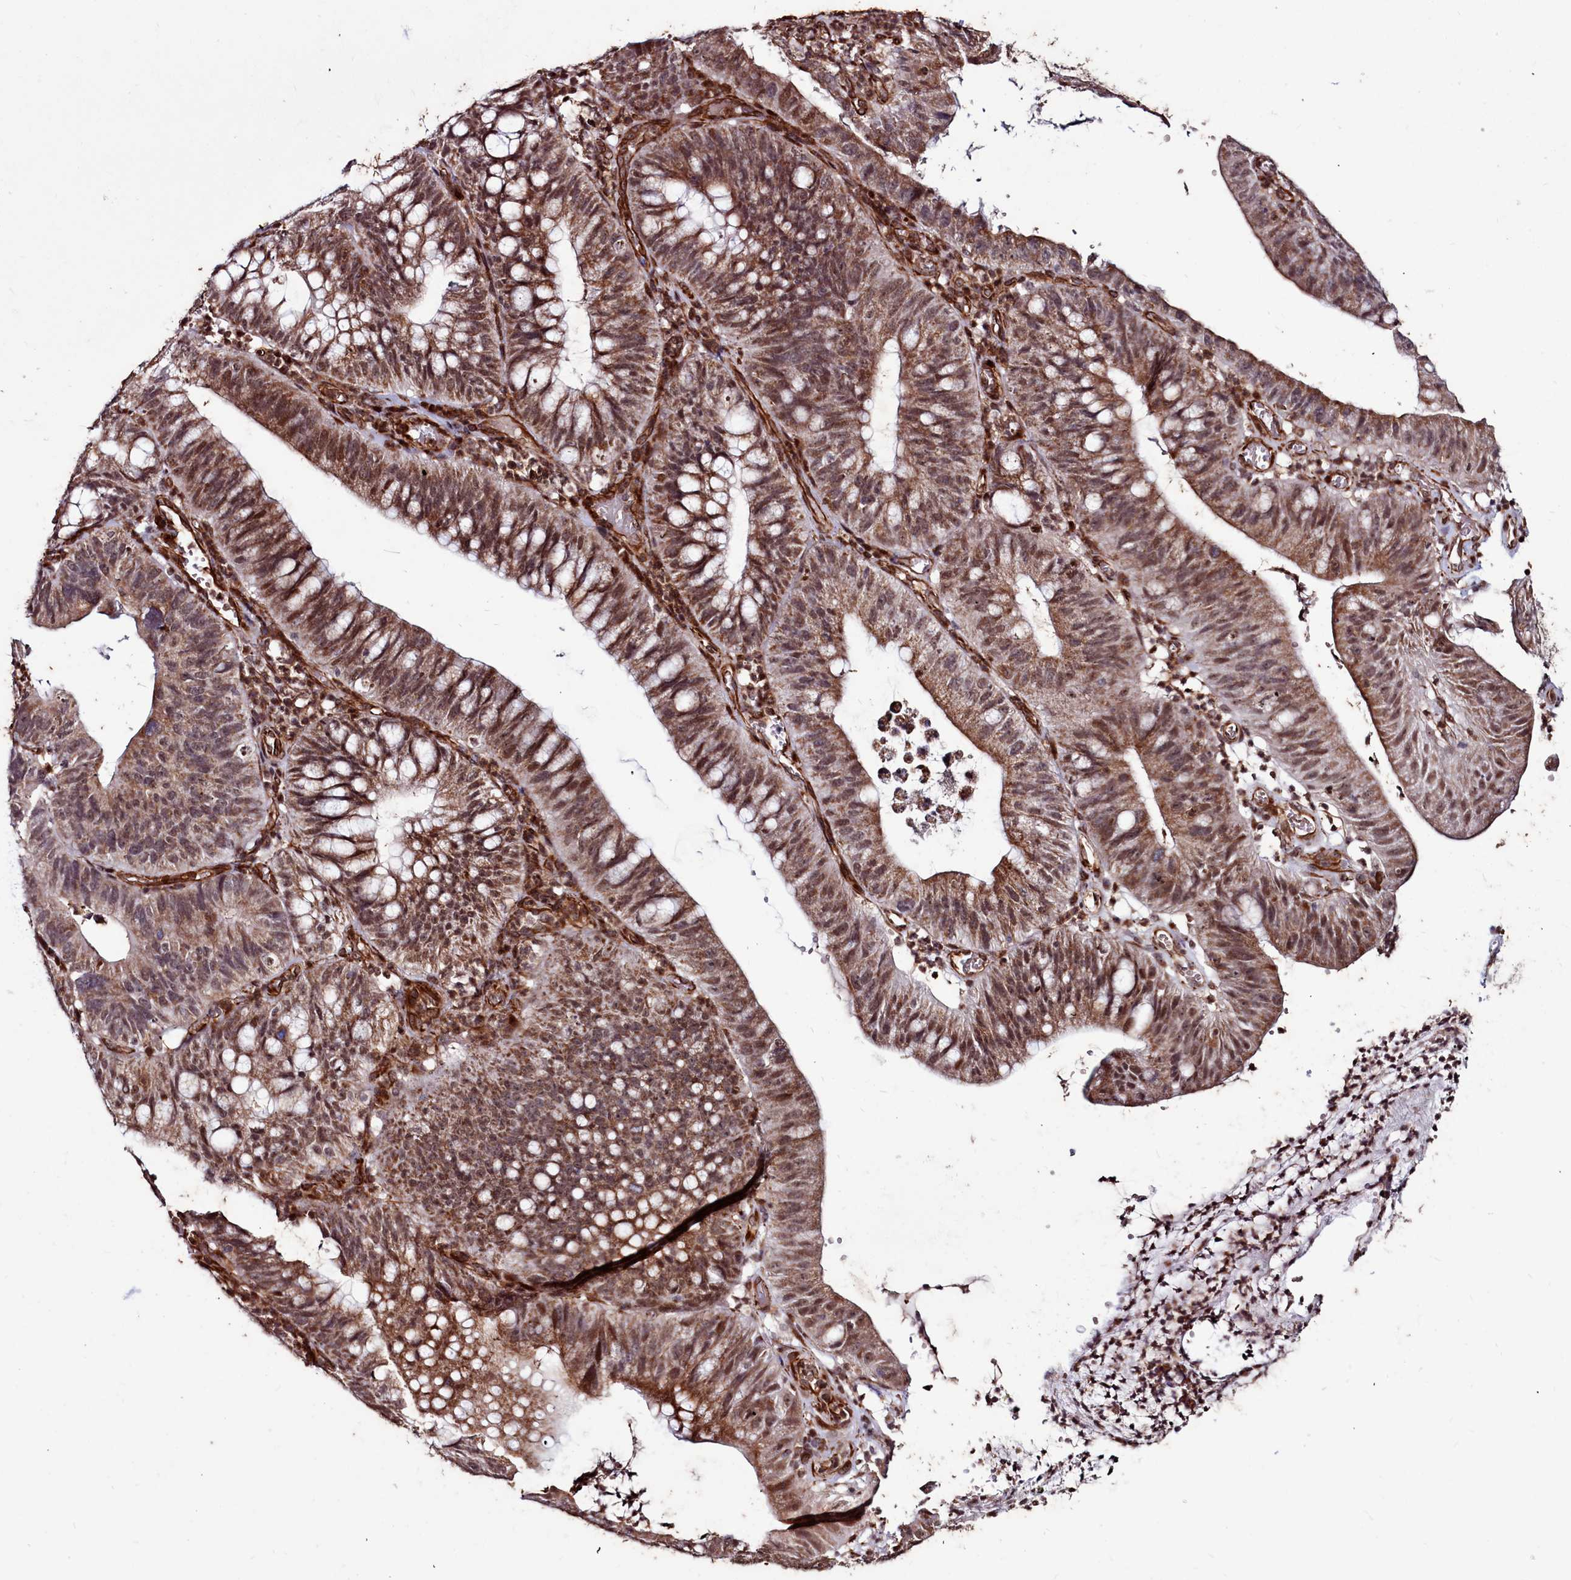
{"staining": {"intensity": "moderate", "quantity": ">75%", "location": "cytoplasmic/membranous,nuclear"}, "tissue": "stomach cancer", "cell_type": "Tumor cells", "image_type": "cancer", "snomed": [{"axis": "morphology", "description": "Adenocarcinoma, NOS"}, {"axis": "topography", "description": "Stomach"}], "caption": "The micrograph demonstrates staining of stomach cancer (adenocarcinoma), revealing moderate cytoplasmic/membranous and nuclear protein positivity (brown color) within tumor cells.", "gene": "CLK3", "patient": {"sex": "male", "age": 59}}